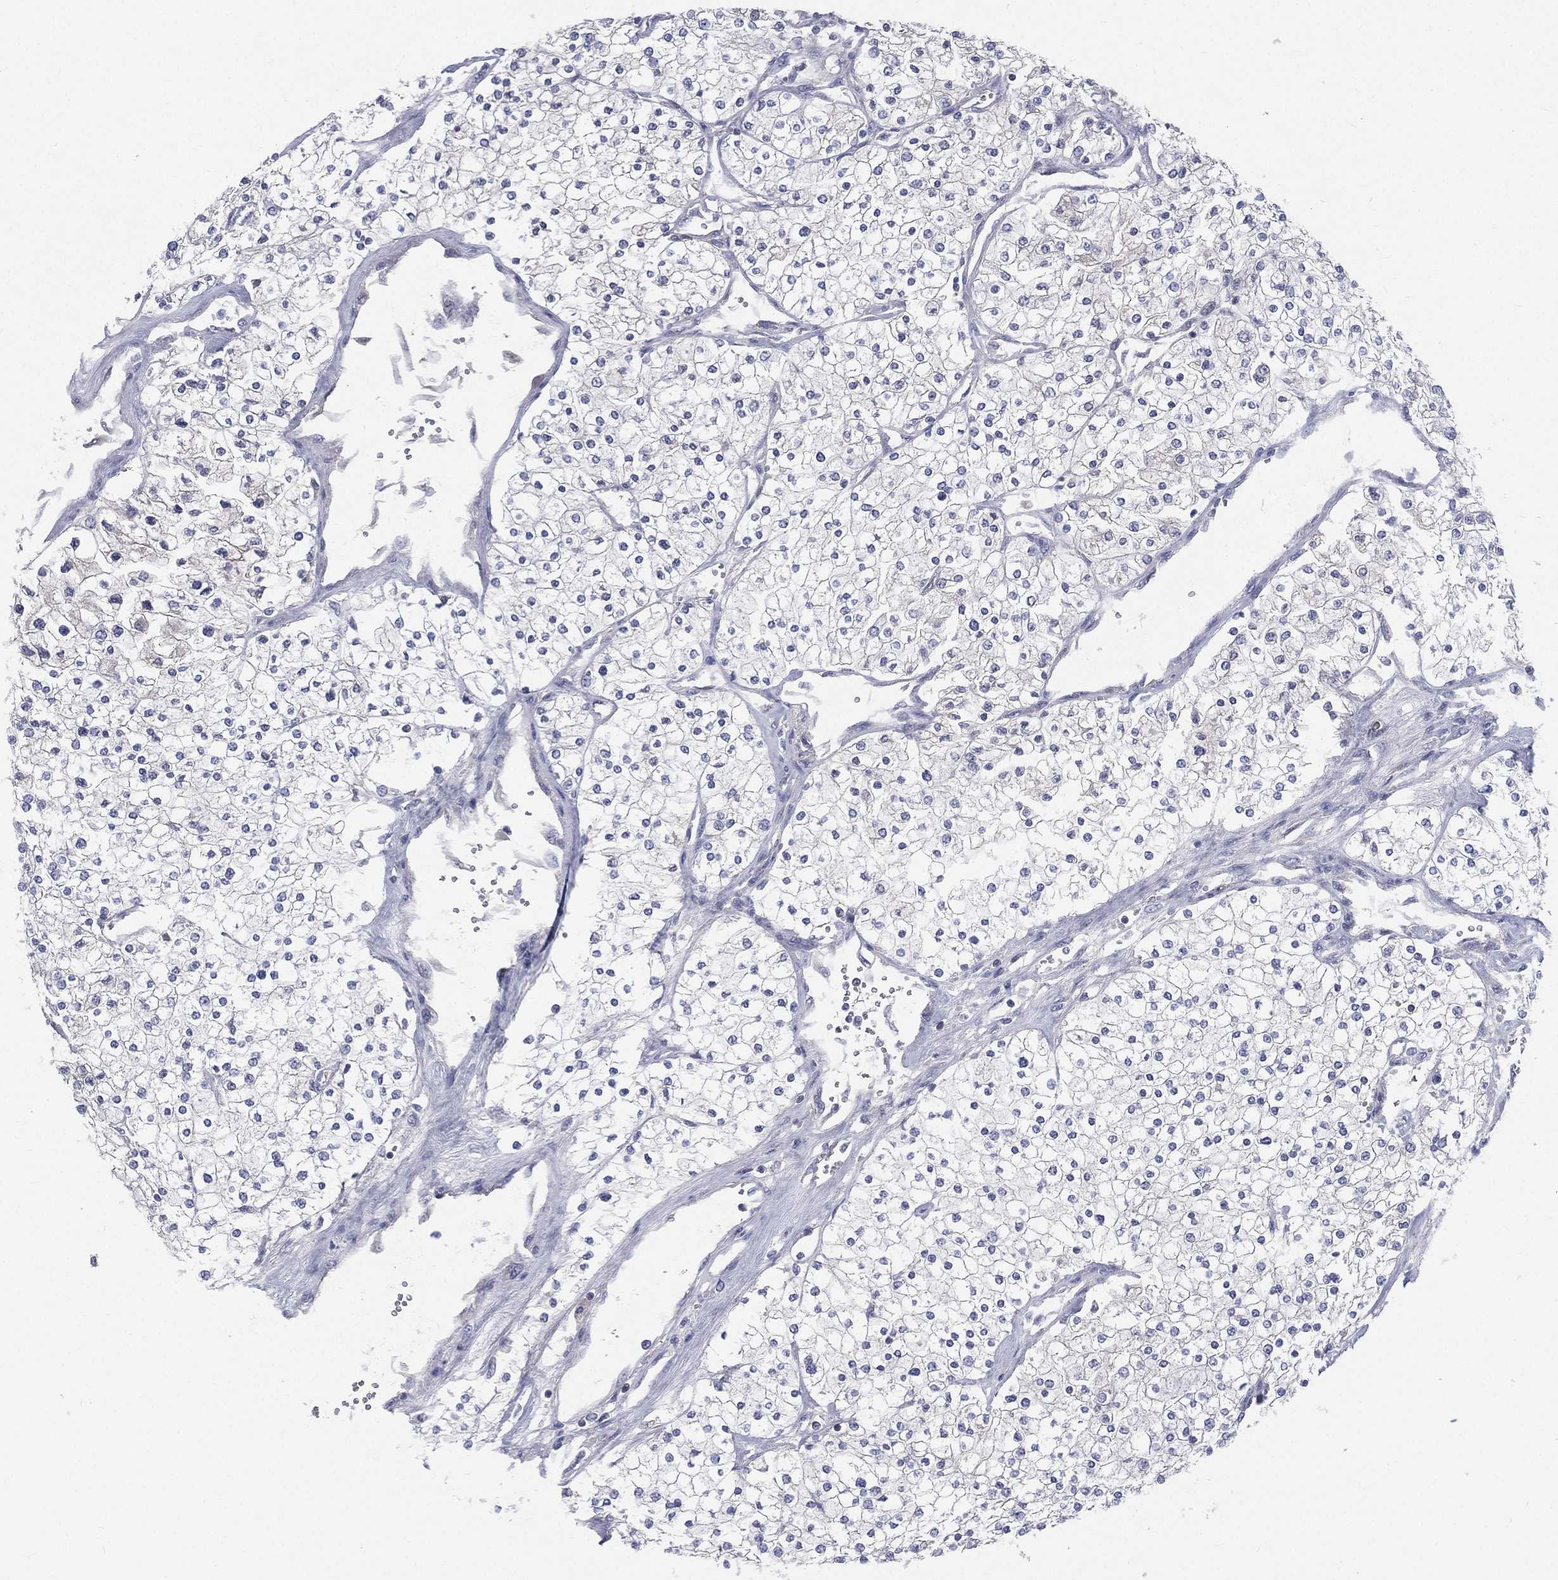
{"staining": {"intensity": "negative", "quantity": "none", "location": "none"}, "tissue": "renal cancer", "cell_type": "Tumor cells", "image_type": "cancer", "snomed": [{"axis": "morphology", "description": "Adenocarcinoma, NOS"}, {"axis": "topography", "description": "Kidney"}], "caption": "Tumor cells show no significant protein staining in renal cancer.", "gene": "CD3D", "patient": {"sex": "male", "age": 80}}